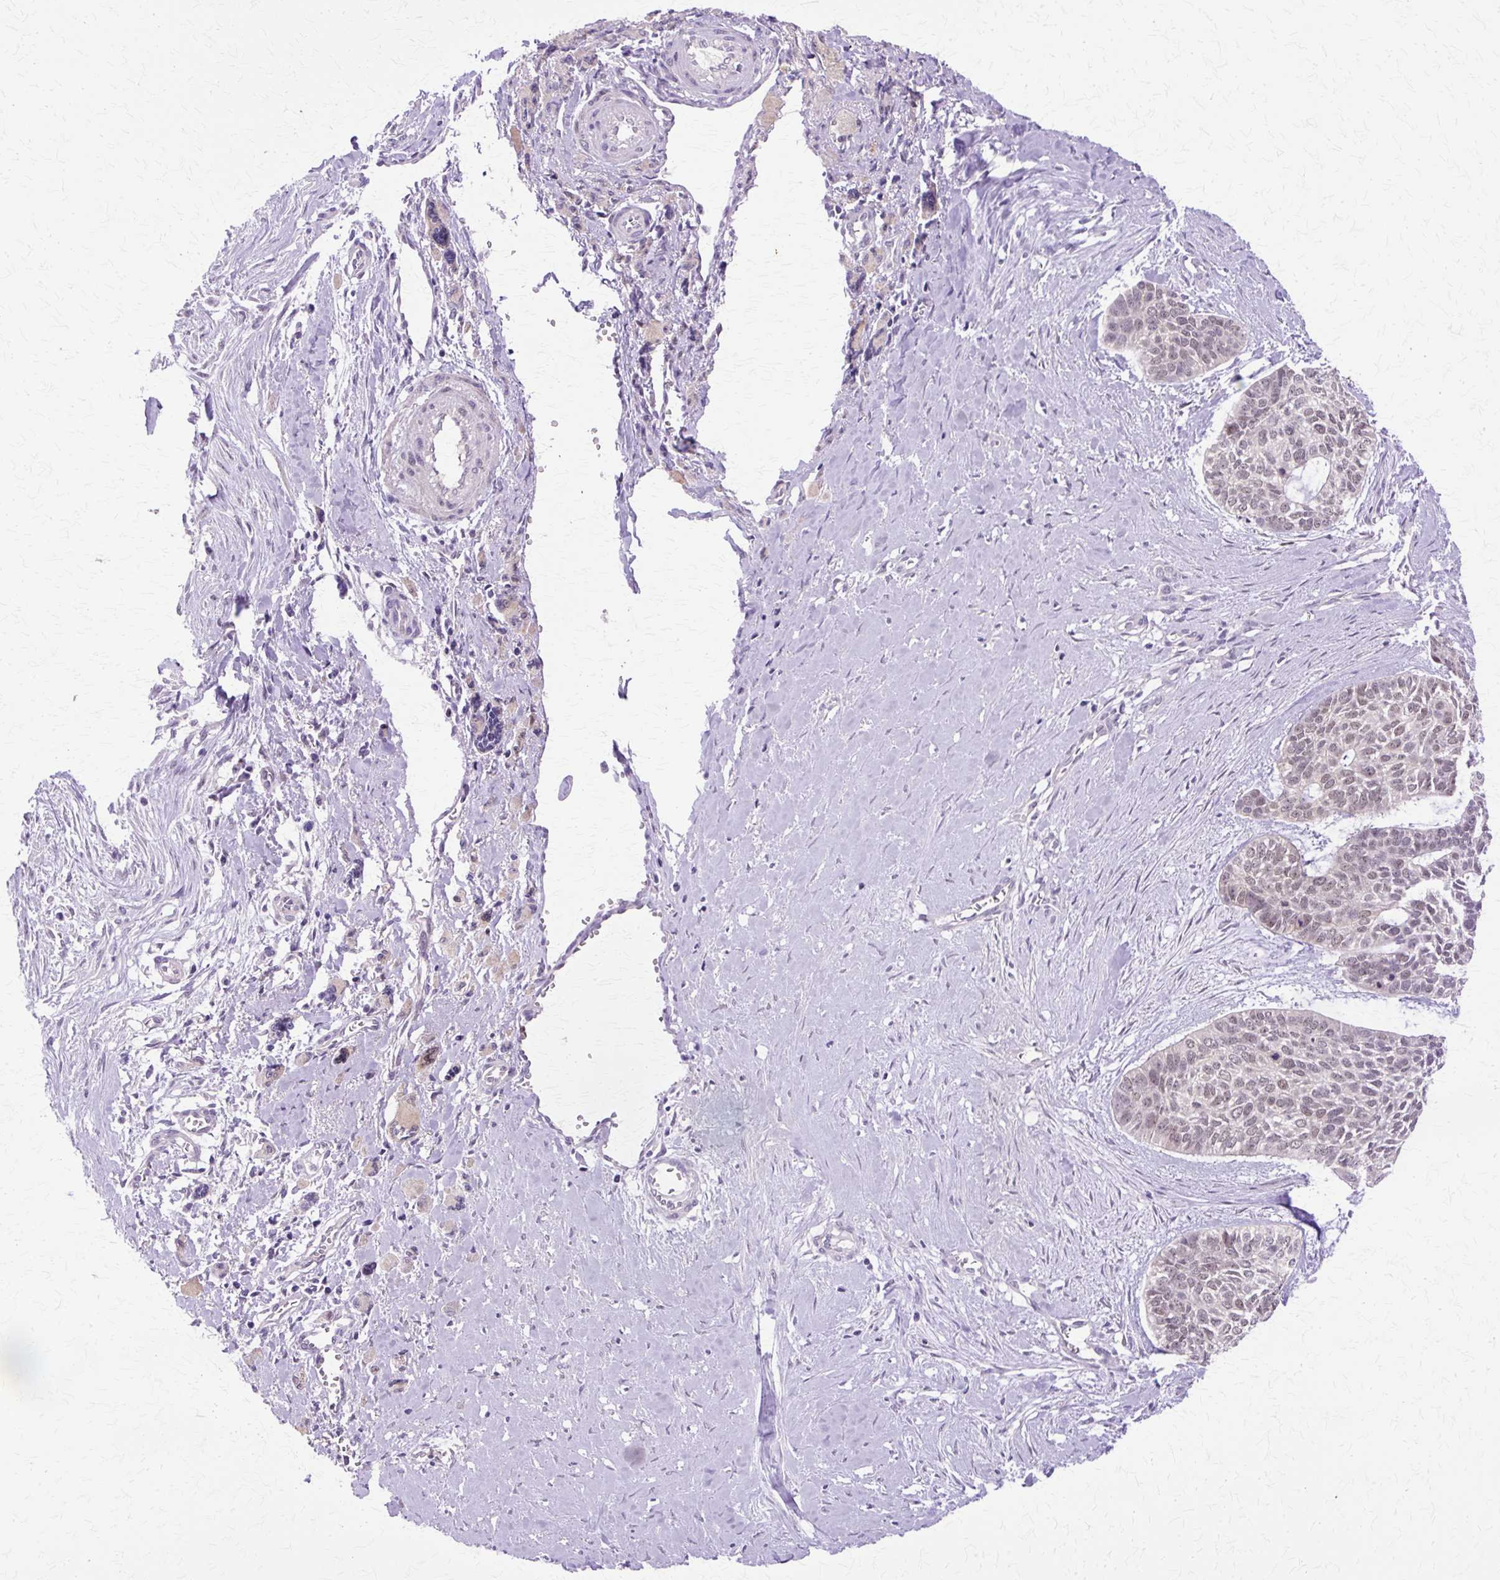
{"staining": {"intensity": "moderate", "quantity": "25%-75%", "location": "nuclear"}, "tissue": "skin cancer", "cell_type": "Tumor cells", "image_type": "cancer", "snomed": [{"axis": "morphology", "description": "Basal cell carcinoma"}, {"axis": "topography", "description": "Skin"}], "caption": "Skin cancer (basal cell carcinoma) tissue shows moderate nuclear expression in approximately 25%-75% of tumor cells", "gene": "HSPA8", "patient": {"sex": "female", "age": 64}}